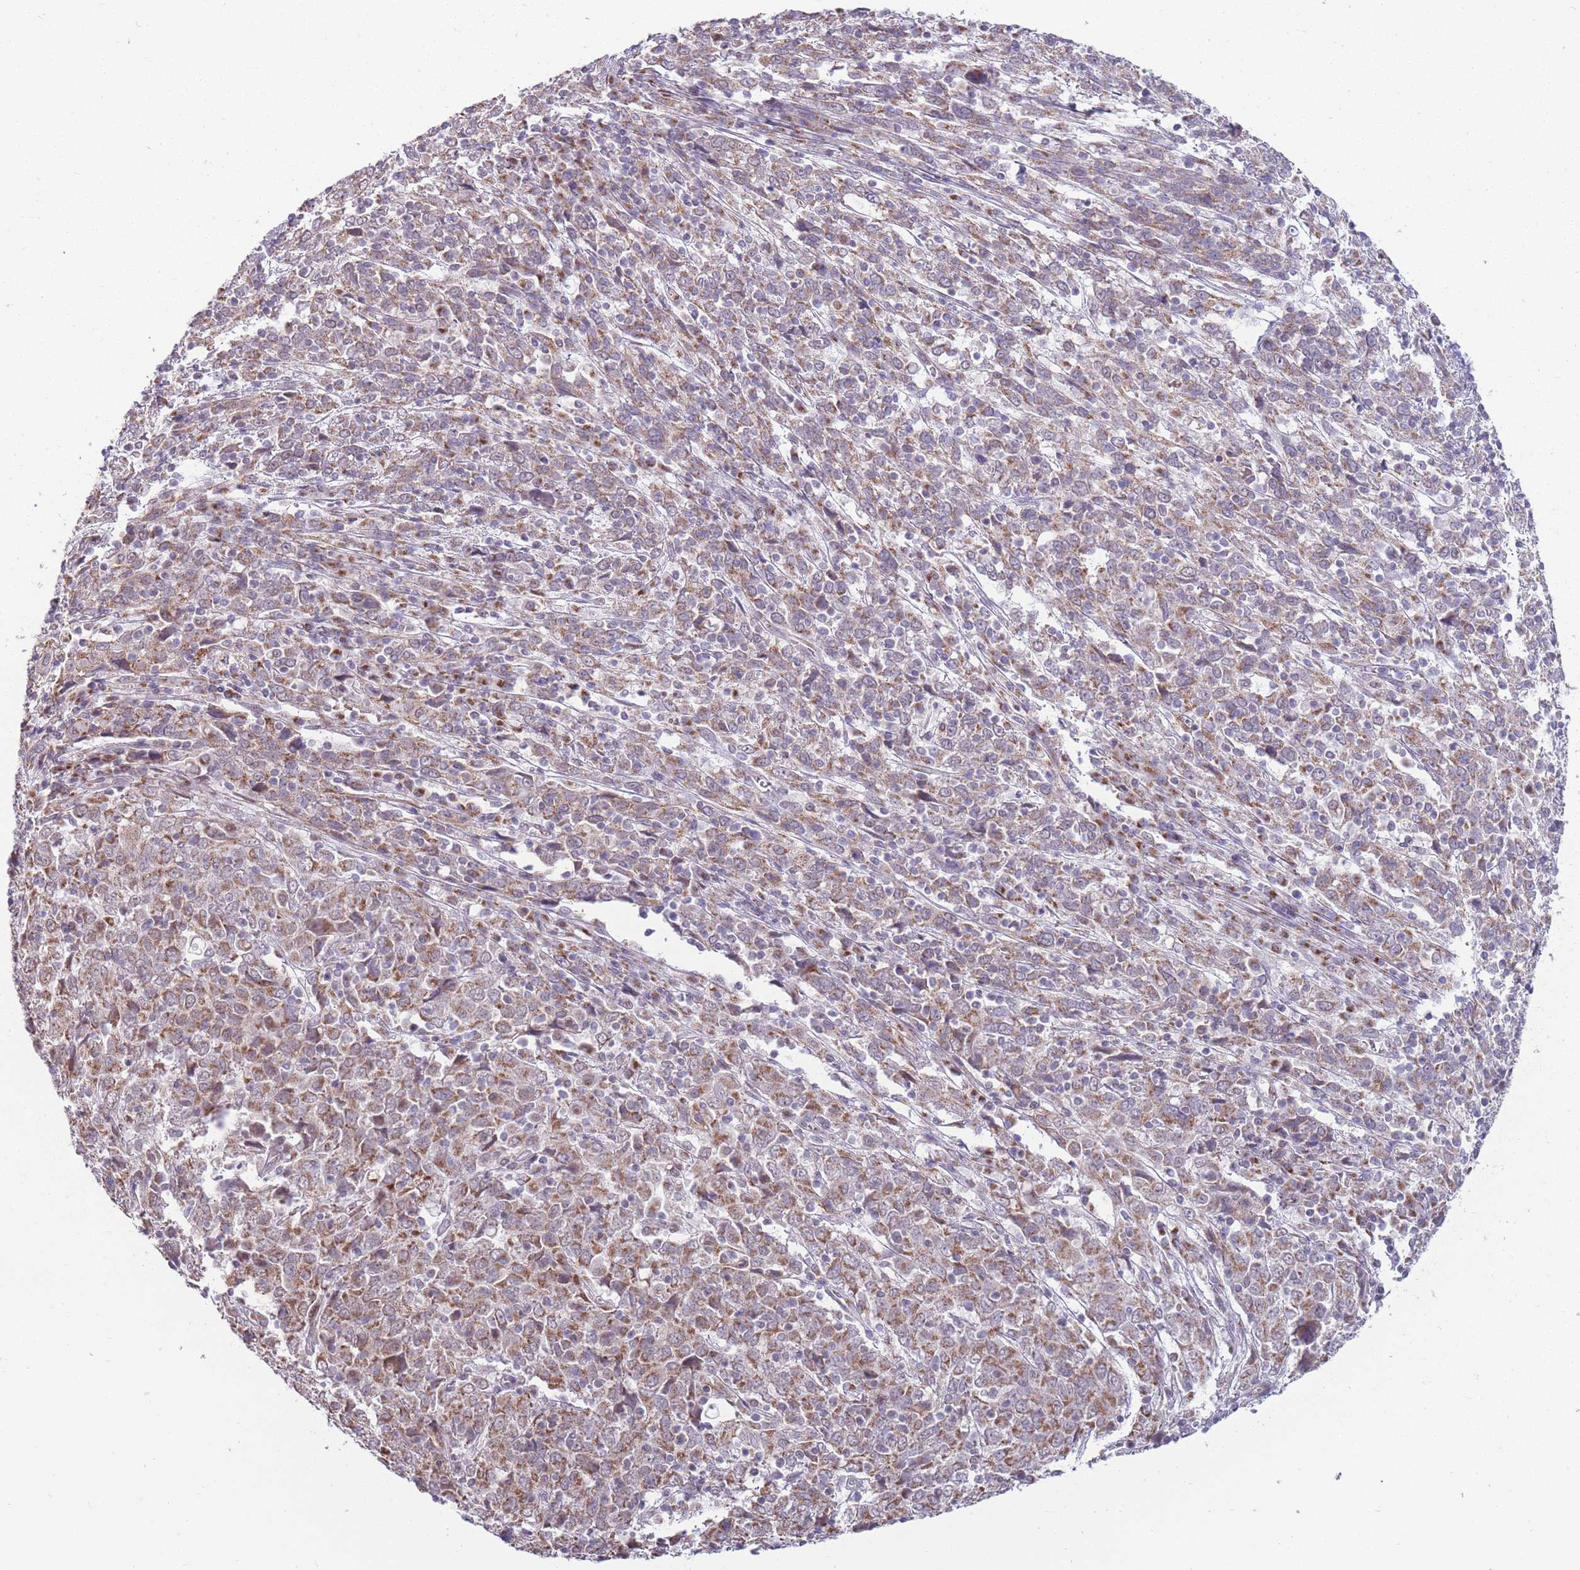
{"staining": {"intensity": "moderate", "quantity": "25%-75%", "location": "cytoplasmic/membranous"}, "tissue": "cervical cancer", "cell_type": "Tumor cells", "image_type": "cancer", "snomed": [{"axis": "morphology", "description": "Squamous cell carcinoma, NOS"}, {"axis": "topography", "description": "Cervix"}], "caption": "Protein staining of cervical cancer (squamous cell carcinoma) tissue reveals moderate cytoplasmic/membranous staining in about 25%-75% of tumor cells.", "gene": "NELL1", "patient": {"sex": "female", "age": 46}}